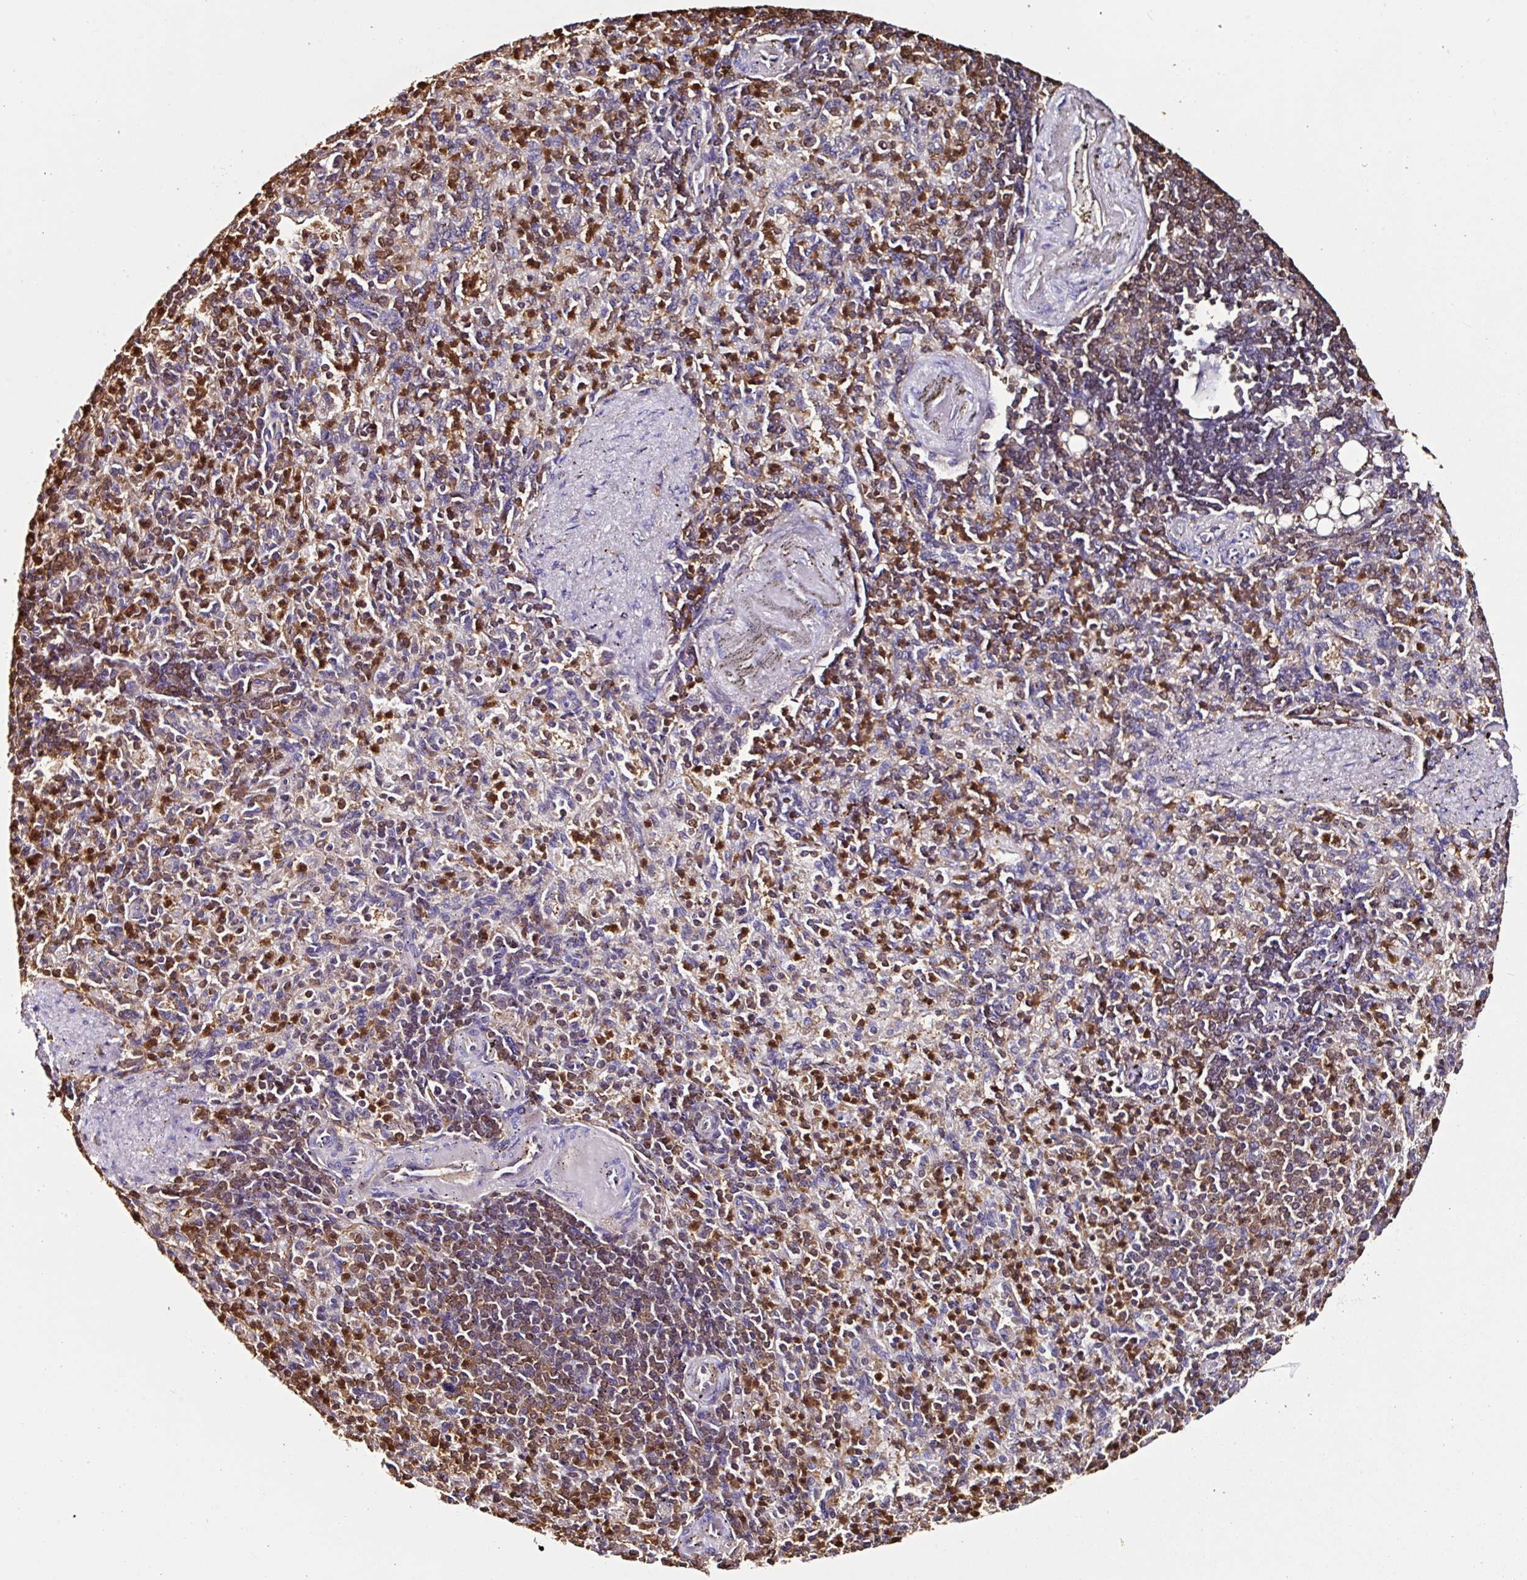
{"staining": {"intensity": "moderate", "quantity": "25%-75%", "location": "cytoplasmic/membranous,nuclear"}, "tissue": "spleen", "cell_type": "Cells in red pulp", "image_type": "normal", "snomed": [{"axis": "morphology", "description": "Normal tissue, NOS"}, {"axis": "topography", "description": "Spleen"}], "caption": "A photomicrograph showing moderate cytoplasmic/membranous,nuclear positivity in about 25%-75% of cells in red pulp in benign spleen, as visualized by brown immunohistochemical staining.", "gene": "ARHGDIB", "patient": {"sex": "female", "age": 74}}